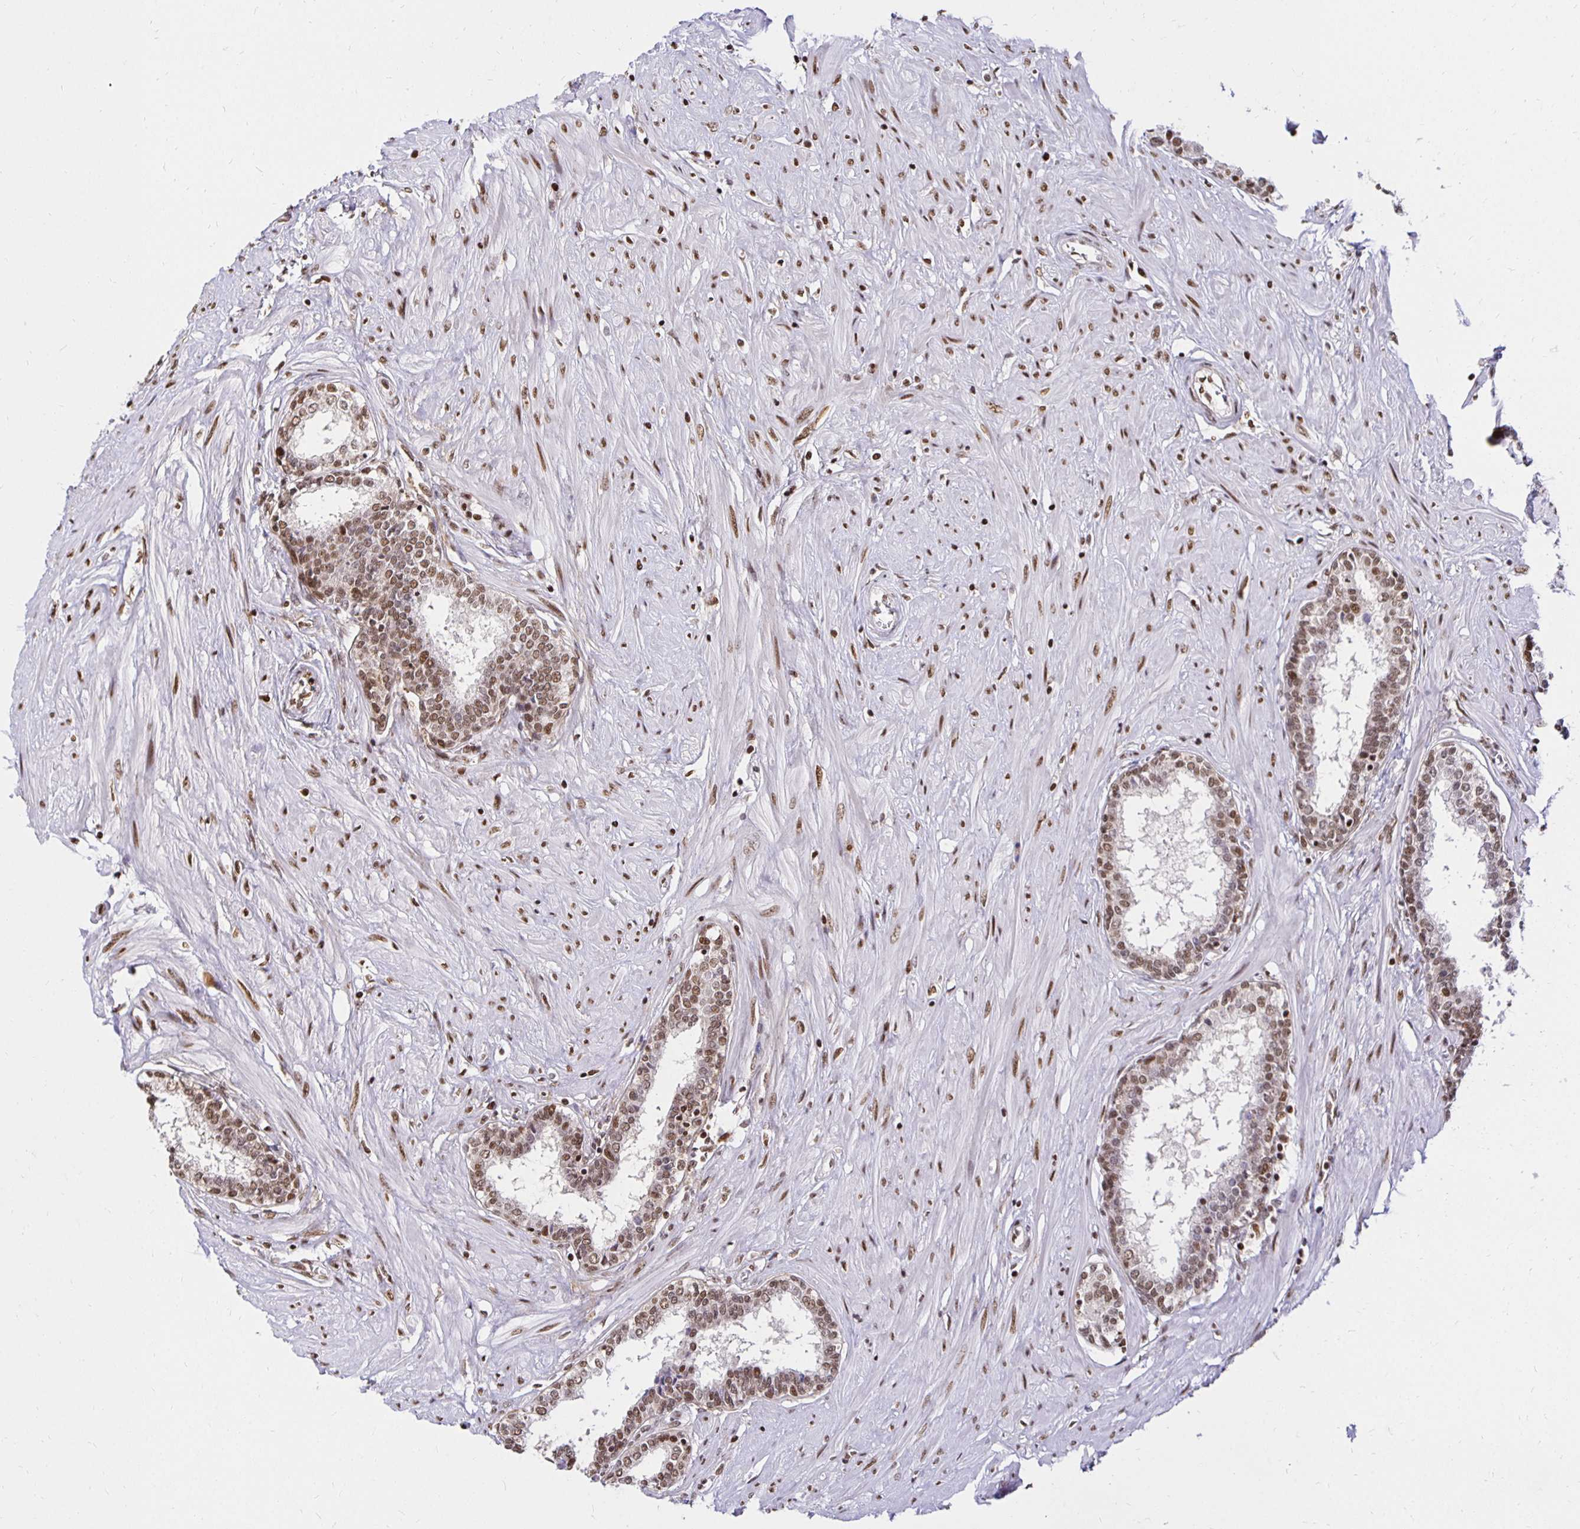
{"staining": {"intensity": "moderate", "quantity": ">75%", "location": "nuclear"}, "tissue": "prostate", "cell_type": "Glandular cells", "image_type": "normal", "snomed": [{"axis": "morphology", "description": "Normal tissue, NOS"}, {"axis": "topography", "description": "Prostate"}], "caption": "DAB immunohistochemical staining of normal human prostate reveals moderate nuclear protein positivity in approximately >75% of glandular cells.", "gene": "ZNF579", "patient": {"sex": "male", "age": 55}}